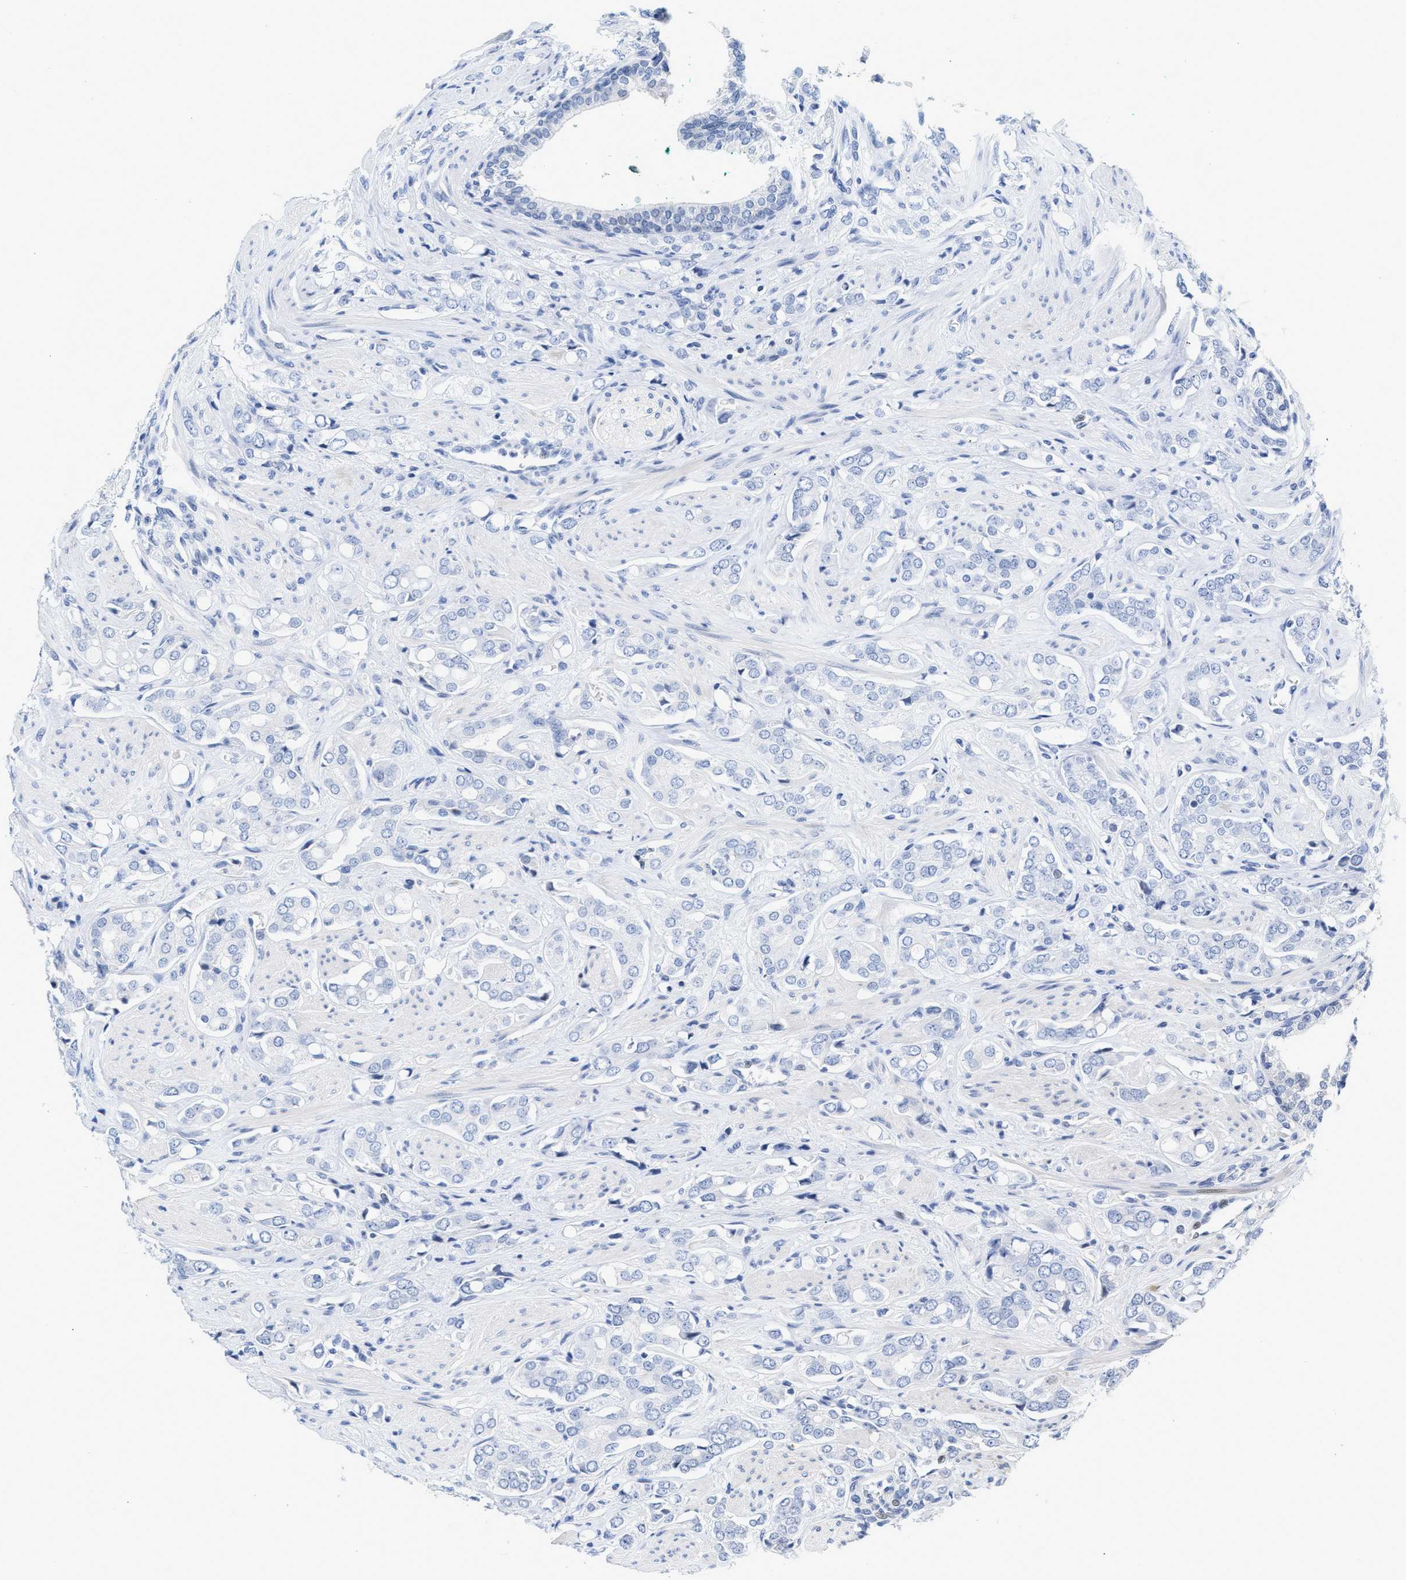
{"staining": {"intensity": "negative", "quantity": "none", "location": "none"}, "tissue": "prostate cancer", "cell_type": "Tumor cells", "image_type": "cancer", "snomed": [{"axis": "morphology", "description": "Adenocarcinoma, High grade"}, {"axis": "topography", "description": "Prostate"}], "caption": "High-grade adenocarcinoma (prostate) stained for a protein using immunohistochemistry (IHC) demonstrates no expression tumor cells.", "gene": "TP53I3", "patient": {"sex": "male", "age": 52}}